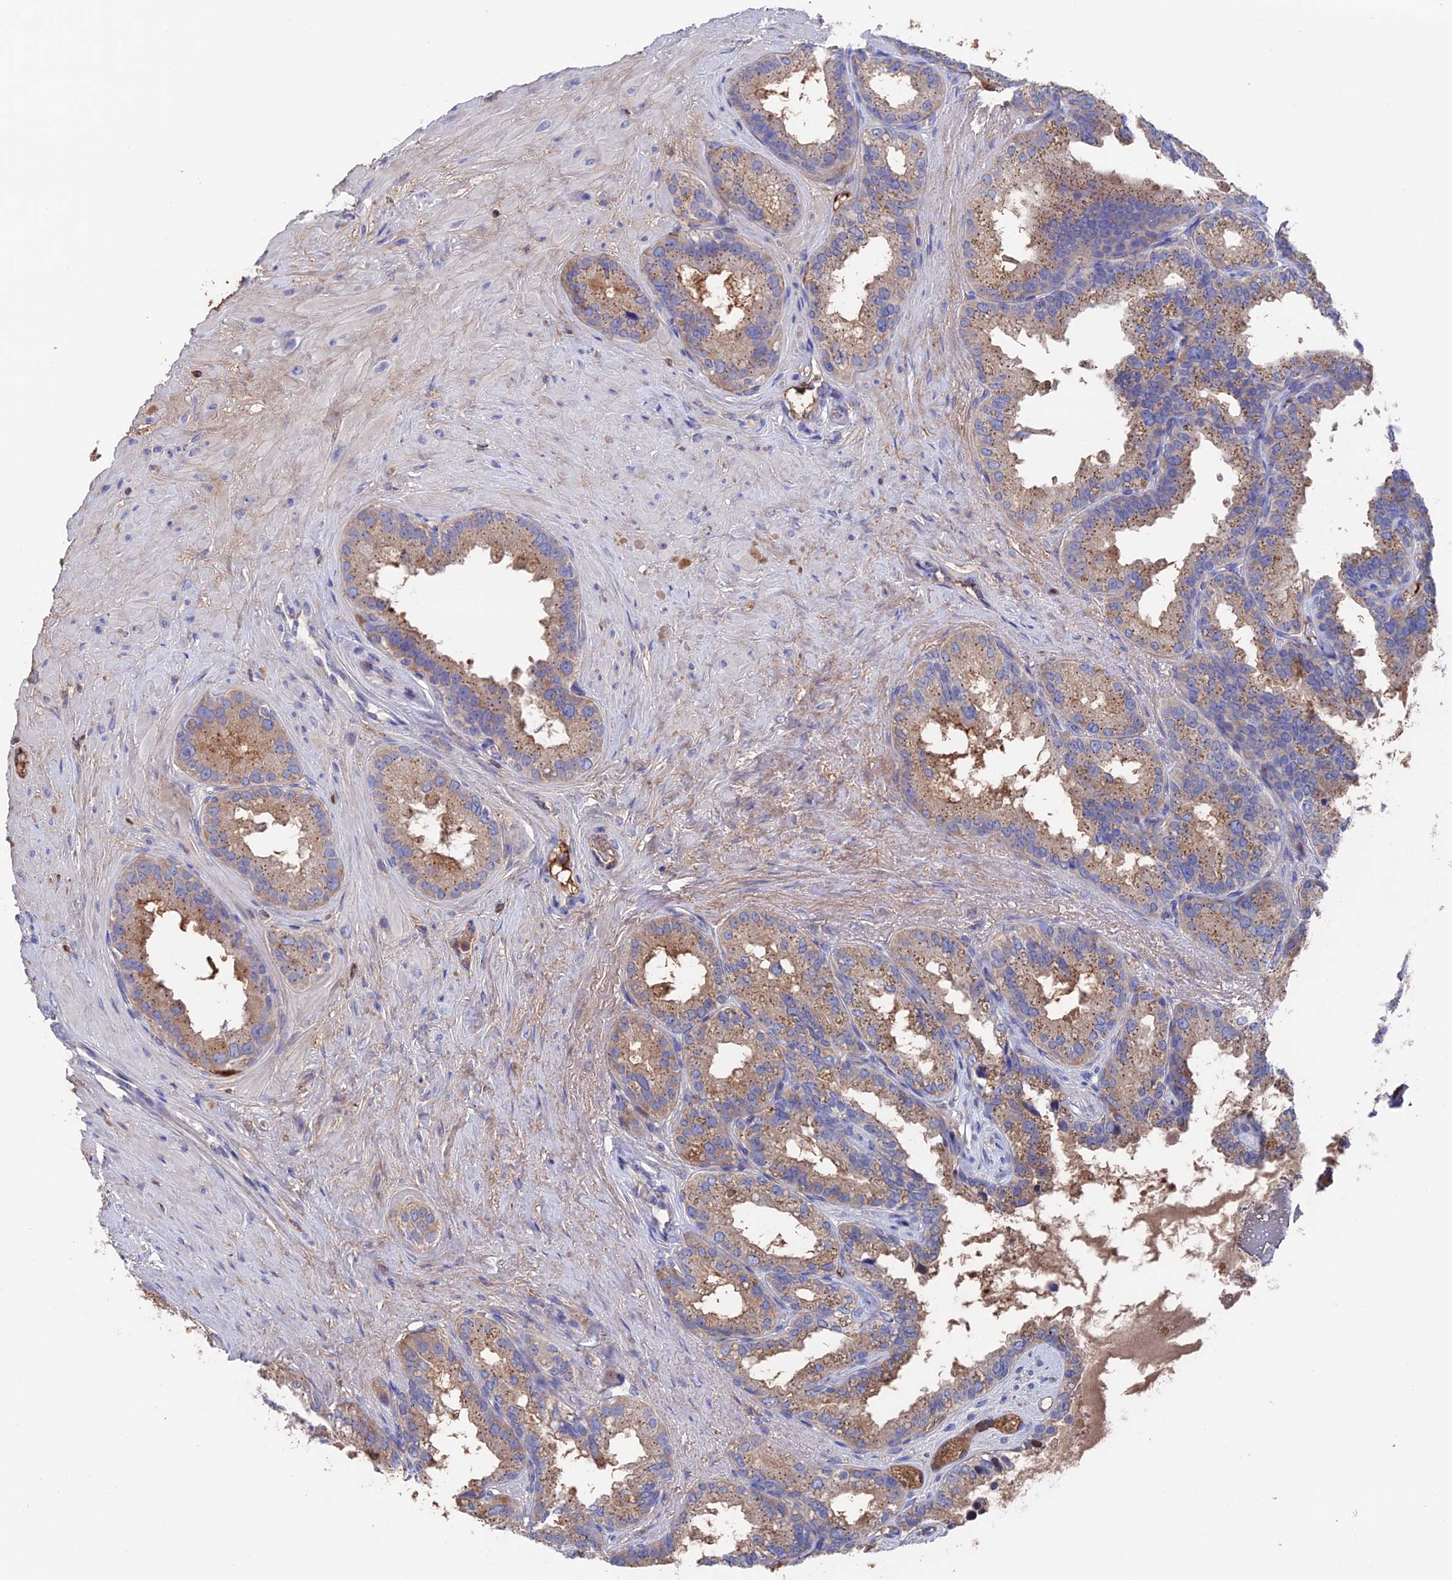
{"staining": {"intensity": "moderate", "quantity": ">75%", "location": "cytoplasmic/membranous"}, "tissue": "seminal vesicle", "cell_type": "Glandular cells", "image_type": "normal", "snomed": [{"axis": "morphology", "description": "Normal tissue, NOS"}, {"axis": "topography", "description": "Seminal veicle"}], "caption": "Protein analysis of normal seminal vesicle reveals moderate cytoplasmic/membranous expression in approximately >75% of glandular cells.", "gene": "HPF1", "patient": {"sex": "male", "age": 80}}